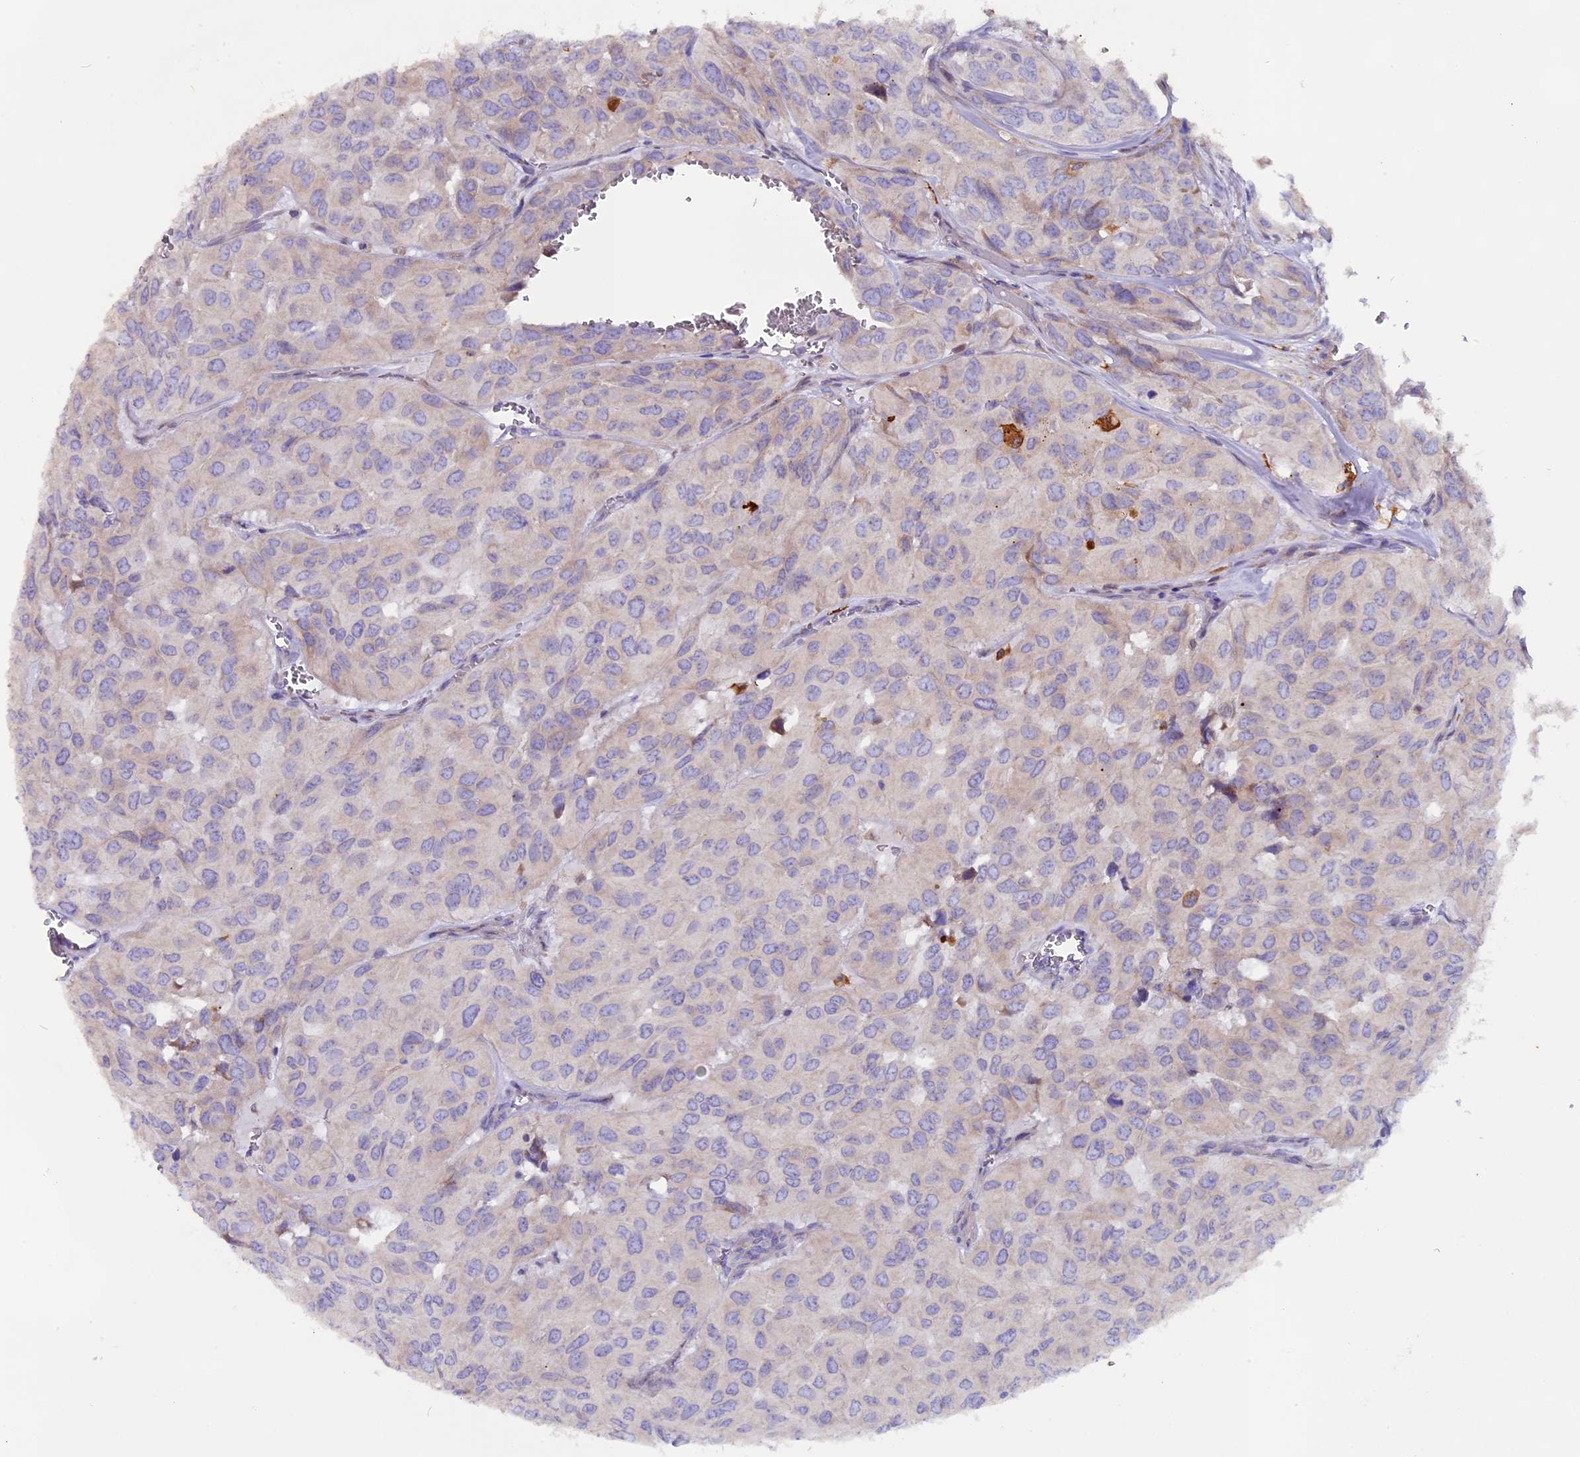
{"staining": {"intensity": "negative", "quantity": "none", "location": "none"}, "tissue": "head and neck cancer", "cell_type": "Tumor cells", "image_type": "cancer", "snomed": [{"axis": "morphology", "description": "Adenocarcinoma, NOS"}, {"axis": "topography", "description": "Salivary gland, NOS"}, {"axis": "topography", "description": "Head-Neck"}], "caption": "An image of head and neck cancer stained for a protein demonstrates no brown staining in tumor cells.", "gene": "PIGU", "patient": {"sex": "female", "age": 76}}